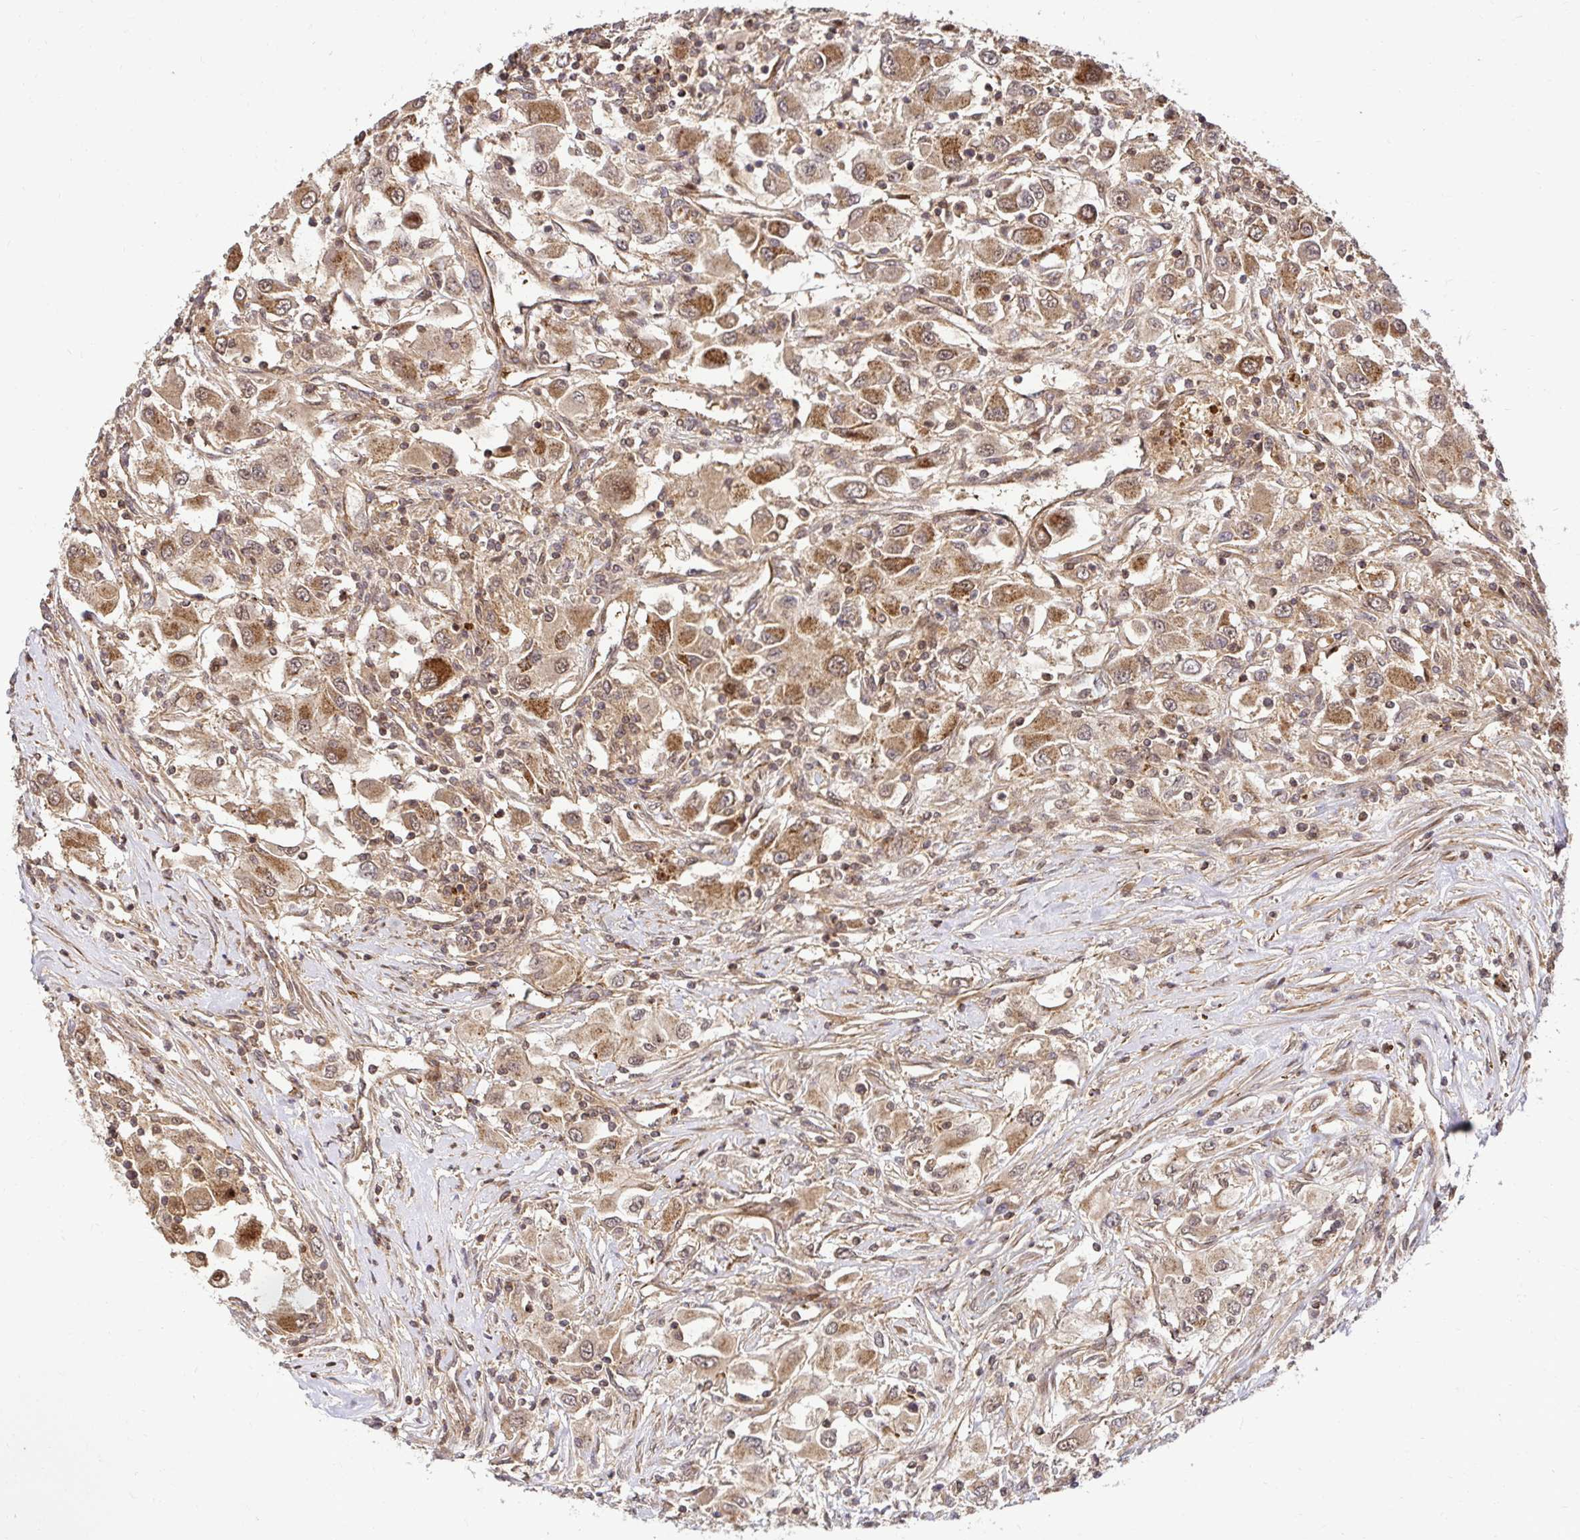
{"staining": {"intensity": "weak", "quantity": ">75%", "location": "cytoplasmic/membranous,nuclear"}, "tissue": "renal cancer", "cell_type": "Tumor cells", "image_type": "cancer", "snomed": [{"axis": "morphology", "description": "Adenocarcinoma, NOS"}, {"axis": "topography", "description": "Kidney"}], "caption": "Renal cancer (adenocarcinoma) stained with a protein marker demonstrates weak staining in tumor cells.", "gene": "PSMA4", "patient": {"sex": "female", "age": 67}}